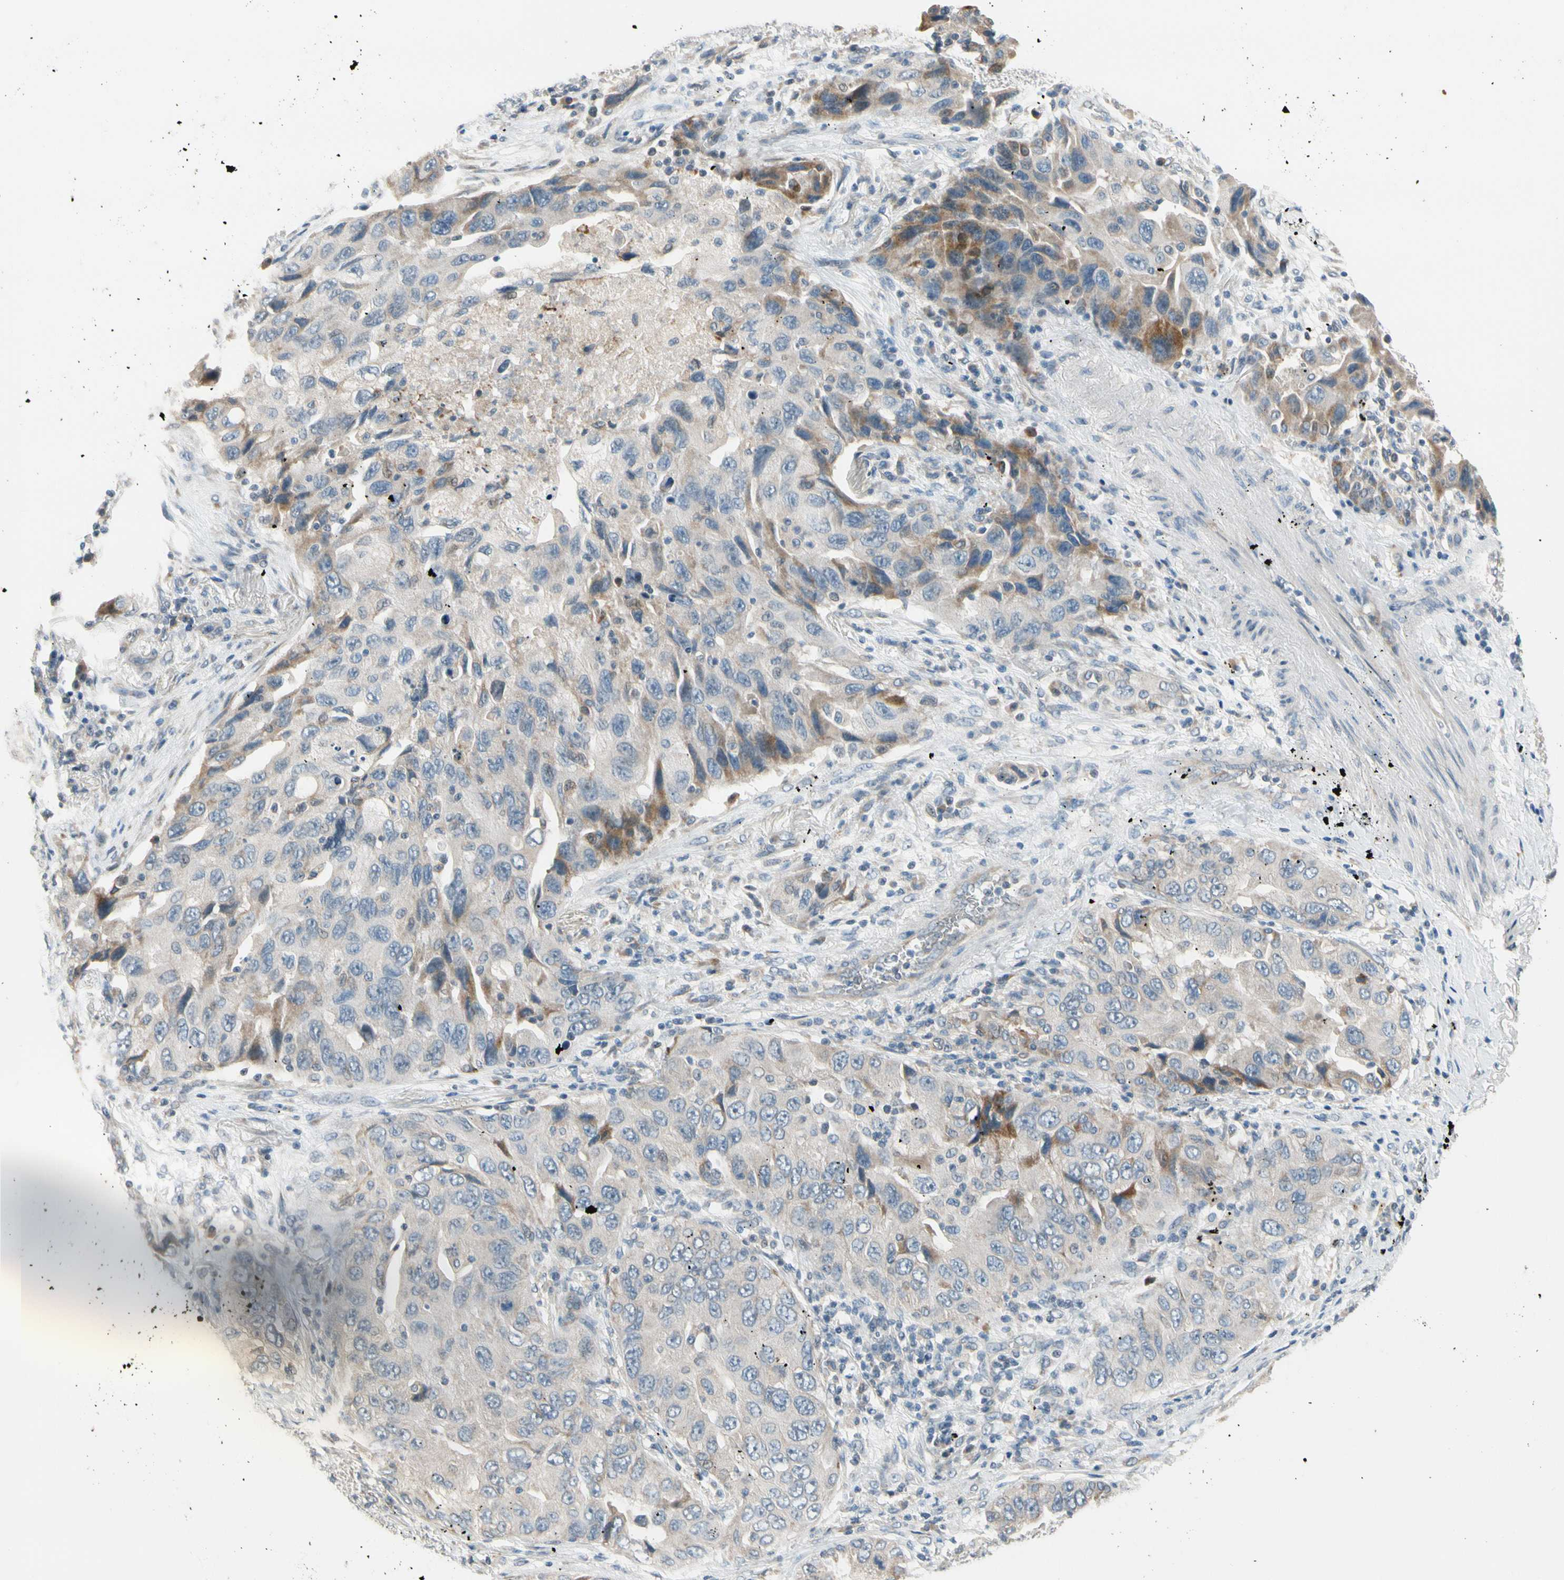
{"staining": {"intensity": "moderate", "quantity": "<25%", "location": "cytoplasmic/membranous"}, "tissue": "lung cancer", "cell_type": "Tumor cells", "image_type": "cancer", "snomed": [{"axis": "morphology", "description": "Adenocarcinoma, NOS"}, {"axis": "topography", "description": "Lung"}], "caption": "Protein analysis of adenocarcinoma (lung) tissue reveals moderate cytoplasmic/membranous expression in about <25% of tumor cells.", "gene": "PIP5K1B", "patient": {"sex": "female", "age": 65}}